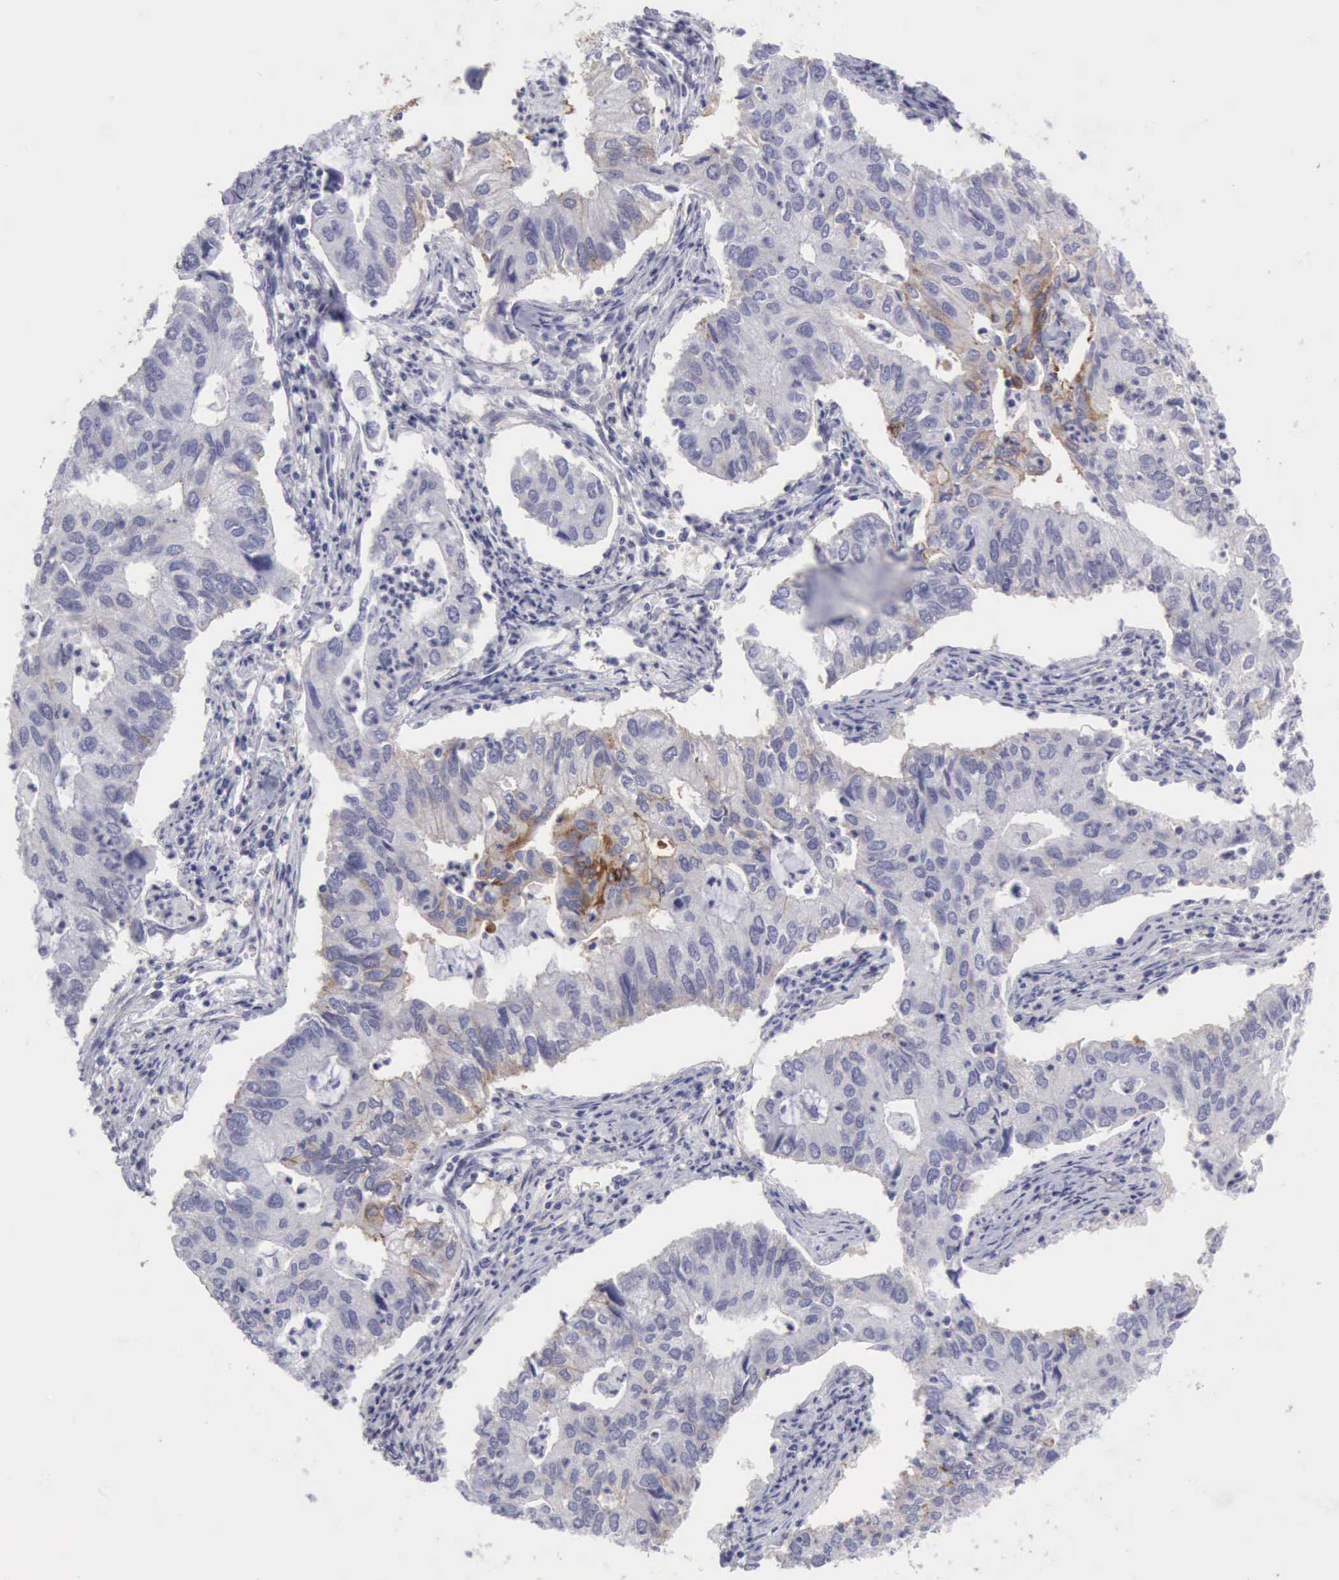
{"staining": {"intensity": "moderate", "quantity": "<25%", "location": "cytoplasmic/membranous"}, "tissue": "lung cancer", "cell_type": "Tumor cells", "image_type": "cancer", "snomed": [{"axis": "morphology", "description": "Adenocarcinoma, NOS"}, {"axis": "topography", "description": "Lung"}], "caption": "Moderate cytoplasmic/membranous expression for a protein is present in about <25% of tumor cells of lung cancer using immunohistochemistry (IHC).", "gene": "TFRC", "patient": {"sex": "male", "age": 48}}